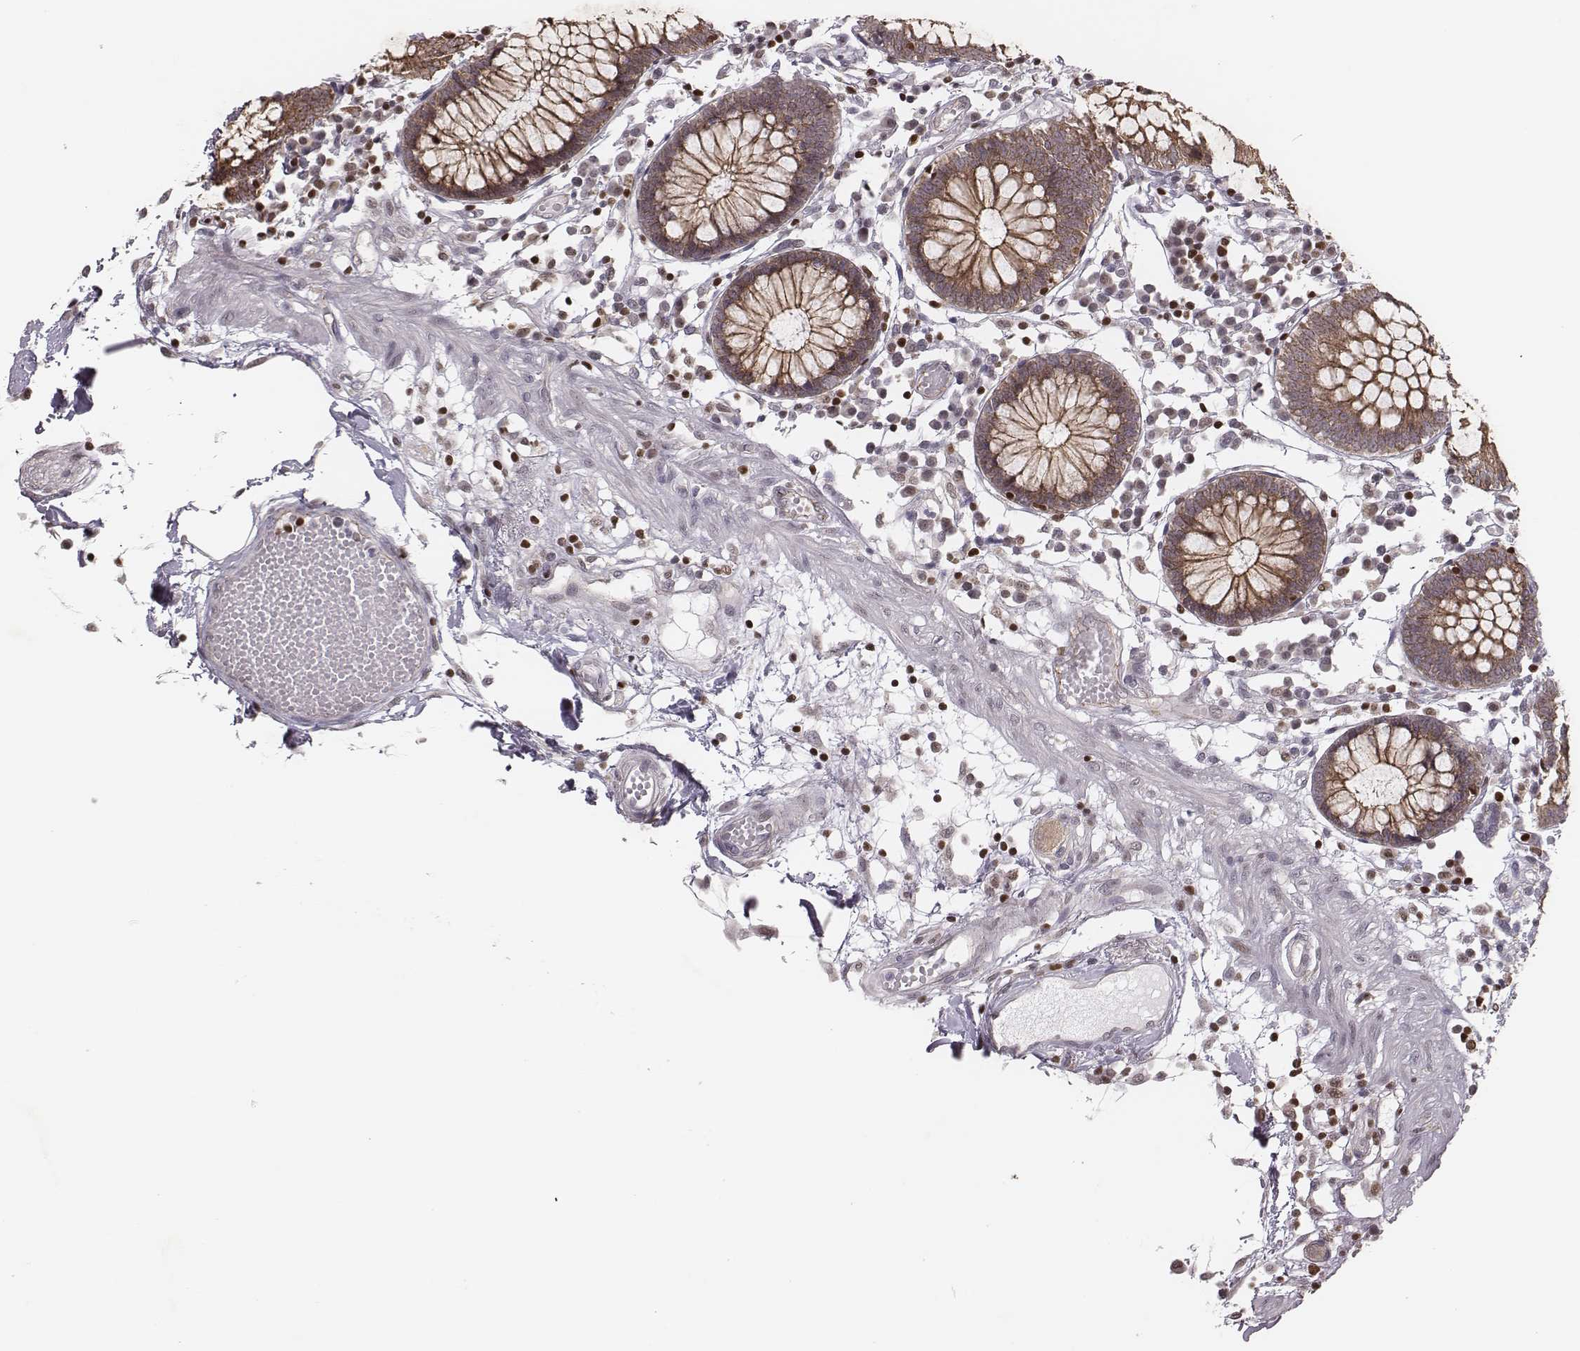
{"staining": {"intensity": "negative", "quantity": "none", "location": "none"}, "tissue": "colon", "cell_type": "Endothelial cells", "image_type": "normal", "snomed": [{"axis": "morphology", "description": "Normal tissue, NOS"}, {"axis": "morphology", "description": "Adenocarcinoma, NOS"}, {"axis": "topography", "description": "Colon"}], "caption": "This is an immunohistochemistry (IHC) image of unremarkable human colon. There is no positivity in endothelial cells.", "gene": "WDR59", "patient": {"sex": "male", "age": 83}}